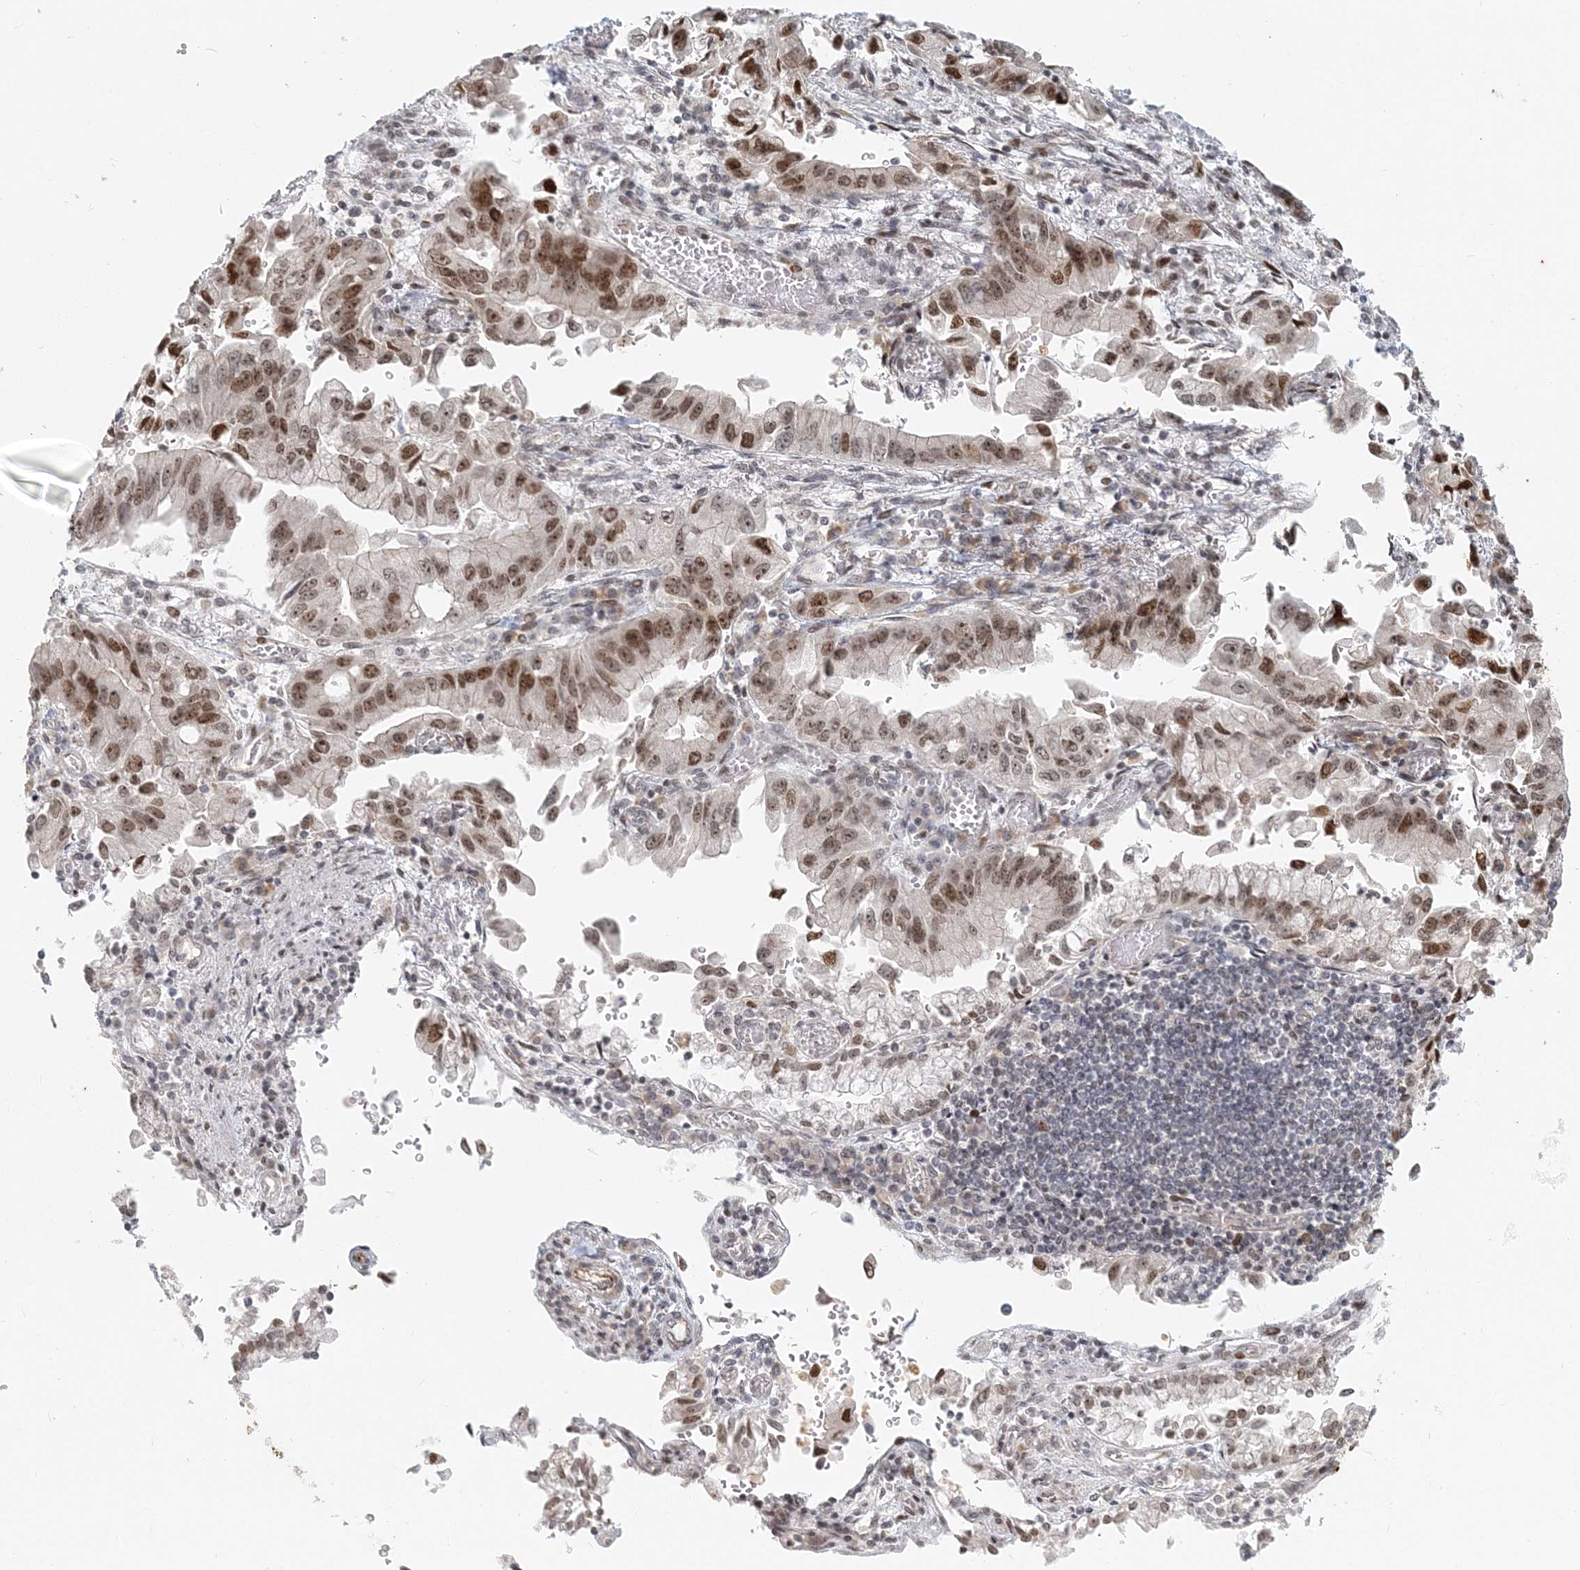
{"staining": {"intensity": "moderate", "quantity": ">75%", "location": "nuclear"}, "tissue": "stomach cancer", "cell_type": "Tumor cells", "image_type": "cancer", "snomed": [{"axis": "morphology", "description": "Adenocarcinoma, NOS"}, {"axis": "topography", "description": "Stomach"}], "caption": "DAB immunohistochemical staining of human adenocarcinoma (stomach) exhibits moderate nuclear protein expression in about >75% of tumor cells.", "gene": "BAZ1B", "patient": {"sex": "male", "age": 62}}